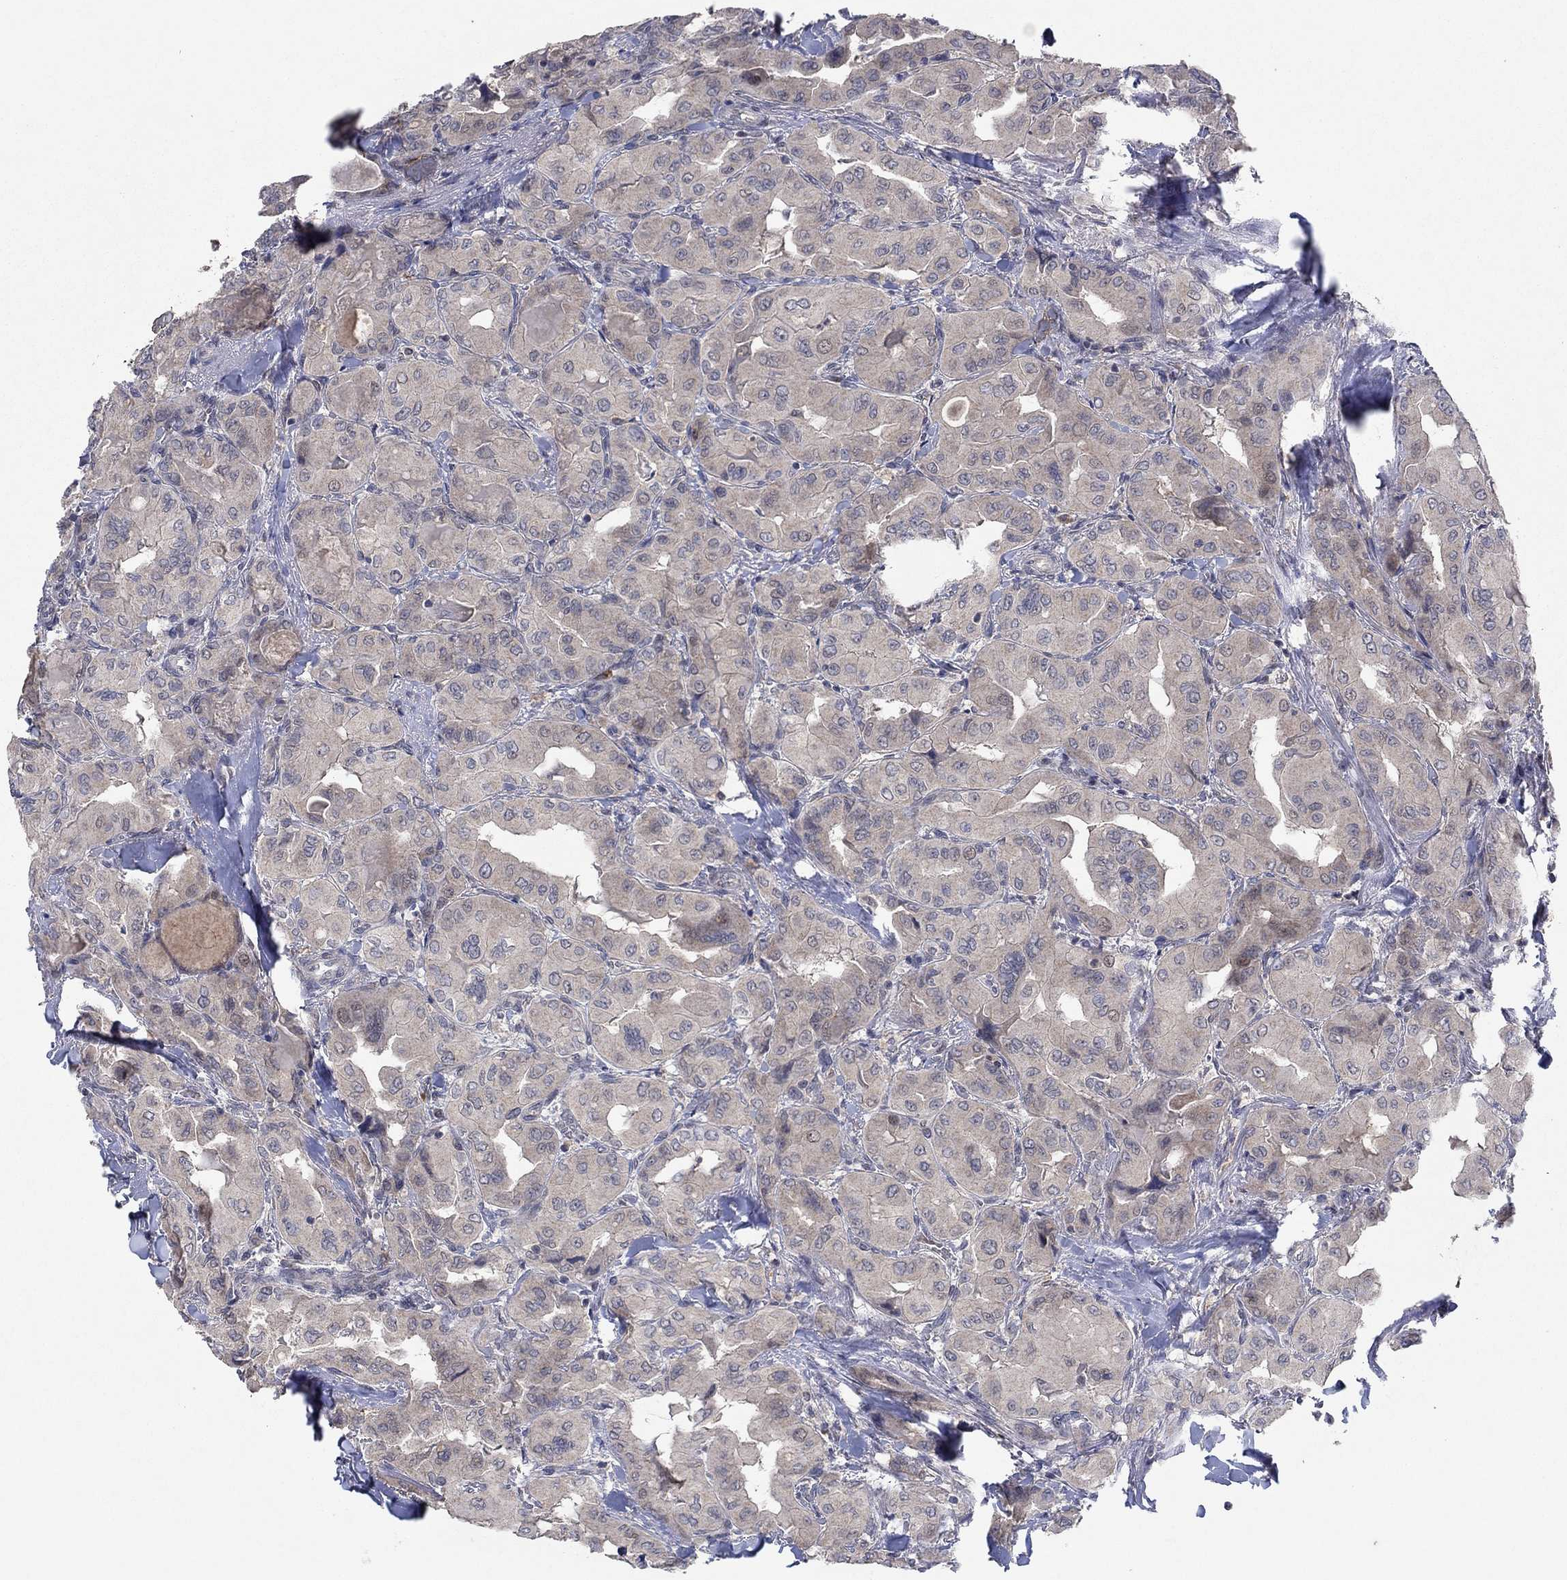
{"staining": {"intensity": "weak", "quantity": "25%-75%", "location": "cytoplasmic/membranous"}, "tissue": "thyroid cancer", "cell_type": "Tumor cells", "image_type": "cancer", "snomed": [{"axis": "morphology", "description": "Normal tissue, NOS"}, {"axis": "morphology", "description": "Papillary adenocarcinoma, NOS"}, {"axis": "topography", "description": "Thyroid gland"}], "caption": "Papillary adenocarcinoma (thyroid) stained with IHC reveals weak cytoplasmic/membranous expression in about 25%-75% of tumor cells. (DAB (3,3'-diaminobenzidine) IHC, brown staining for protein, blue staining for nuclei).", "gene": "IL4", "patient": {"sex": "female", "age": 66}}